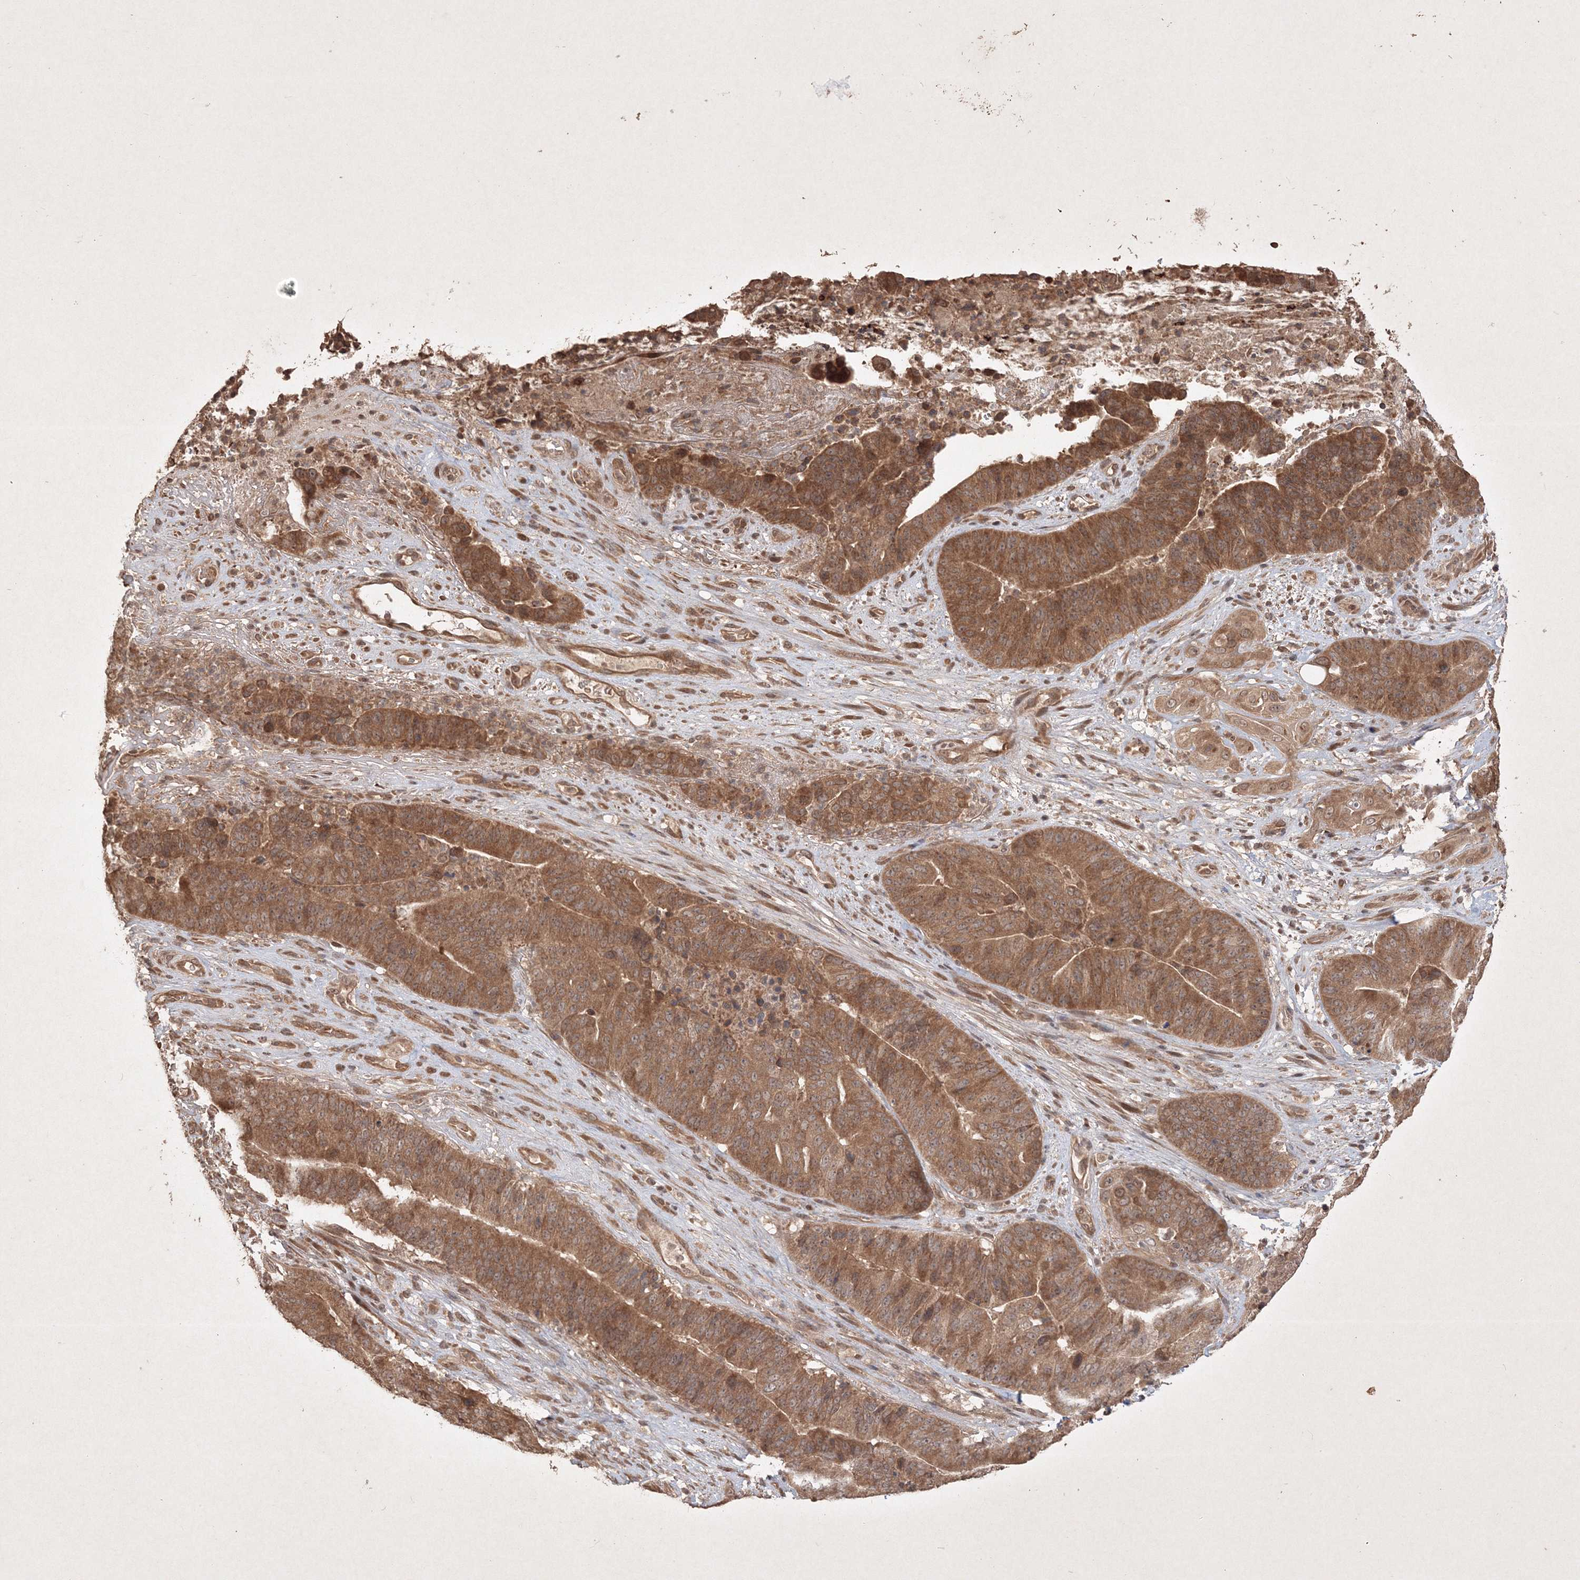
{"staining": {"intensity": "moderate", "quantity": ">75%", "location": "cytoplasmic/membranous,nuclear"}, "tissue": "pancreatic cancer", "cell_type": "Tumor cells", "image_type": "cancer", "snomed": [{"axis": "morphology", "description": "Adenocarcinoma, NOS"}, {"axis": "topography", "description": "Pancreas"}], "caption": "Immunohistochemistry micrograph of human adenocarcinoma (pancreatic) stained for a protein (brown), which reveals medium levels of moderate cytoplasmic/membranous and nuclear positivity in about >75% of tumor cells.", "gene": "PELI3", "patient": {"sex": "female", "age": 77}}